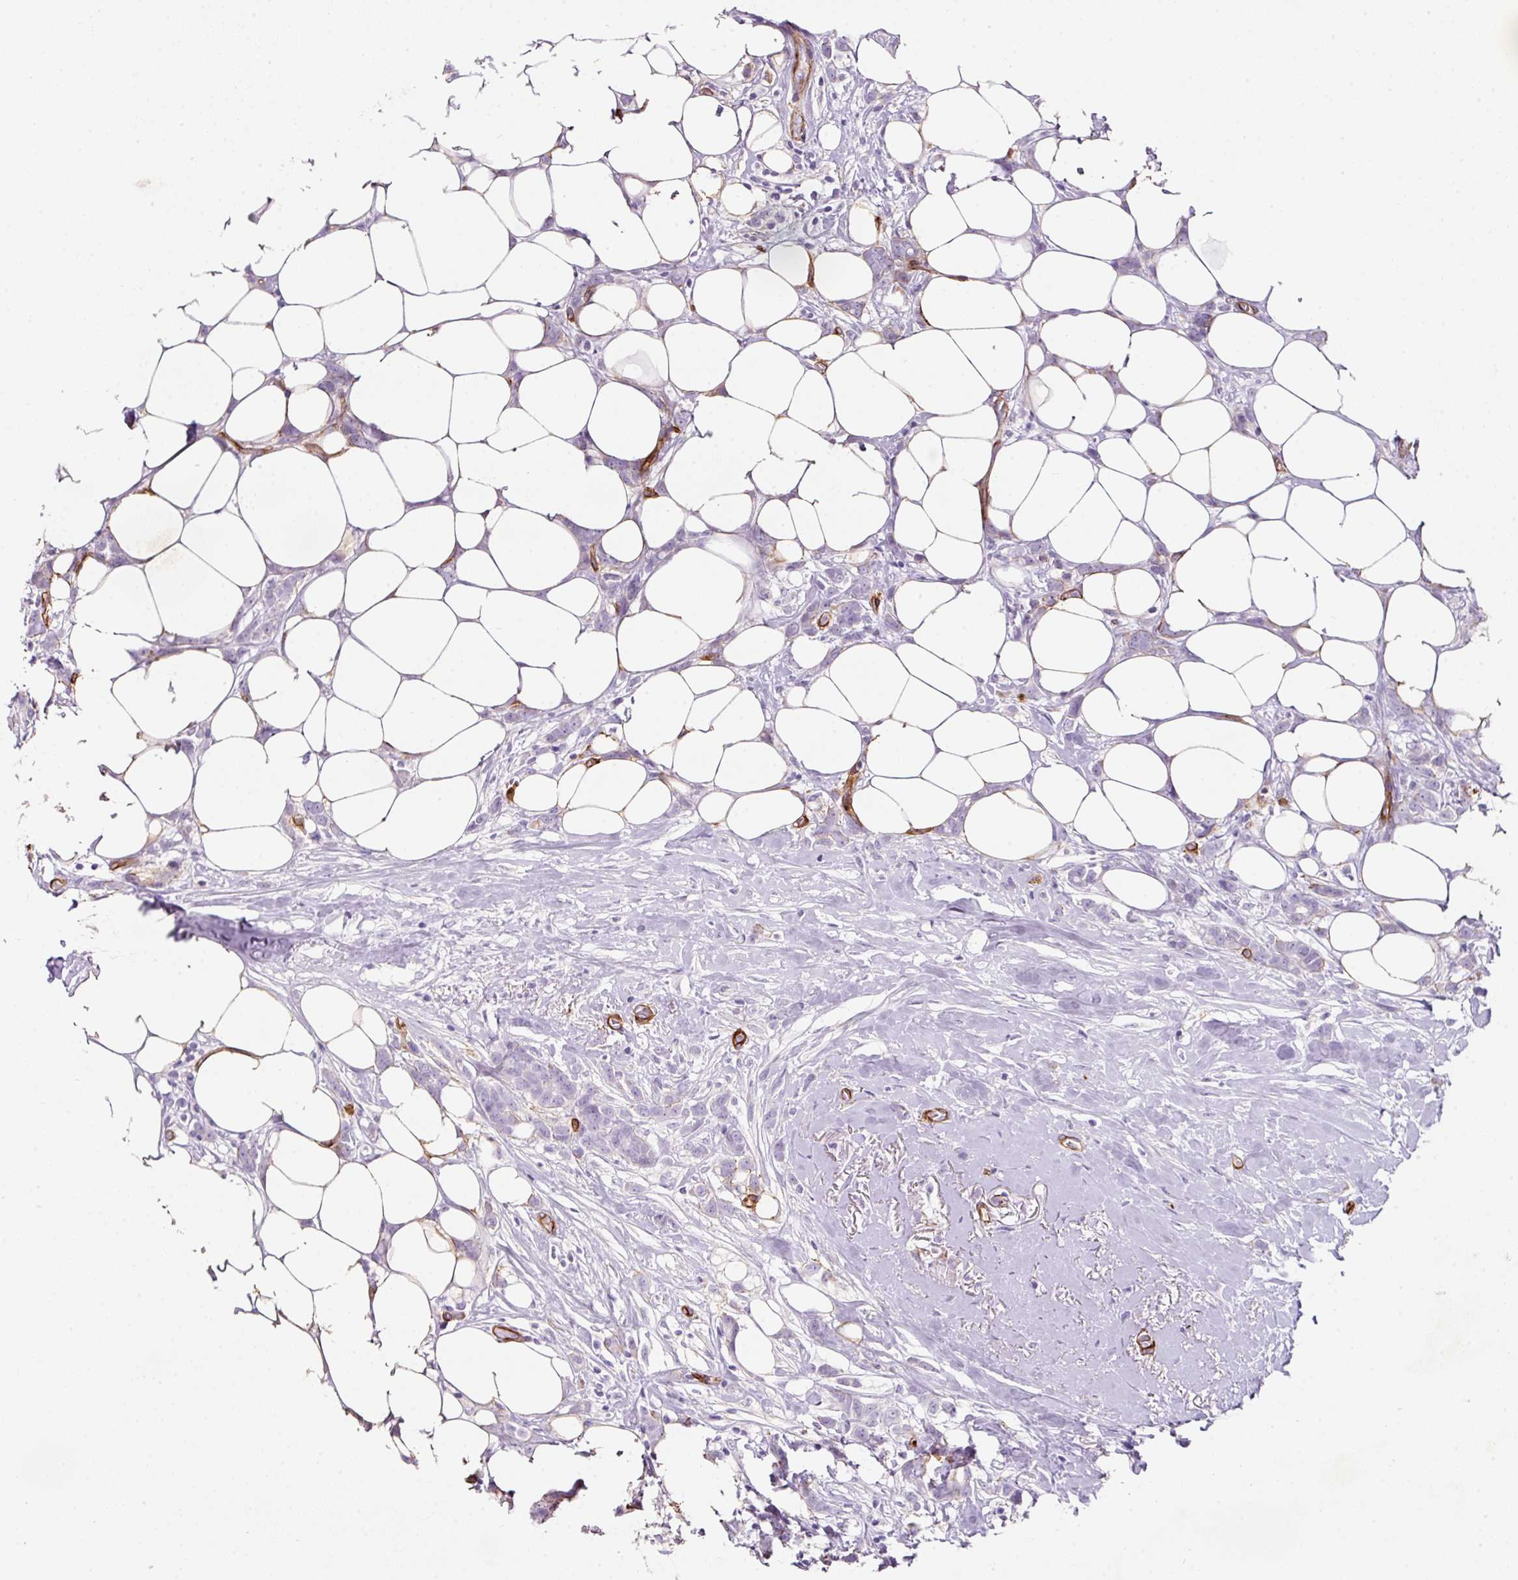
{"staining": {"intensity": "negative", "quantity": "none", "location": "none"}, "tissue": "breast cancer", "cell_type": "Tumor cells", "image_type": "cancer", "snomed": [{"axis": "morphology", "description": "Duct carcinoma"}, {"axis": "topography", "description": "Breast"}], "caption": "Immunohistochemistry (IHC) micrograph of human breast cancer stained for a protein (brown), which shows no expression in tumor cells. The staining was performed using DAB (3,3'-diaminobenzidine) to visualize the protein expression in brown, while the nuclei were stained in blue with hematoxylin (Magnification: 20x).", "gene": "LOXL4", "patient": {"sex": "female", "age": 80}}